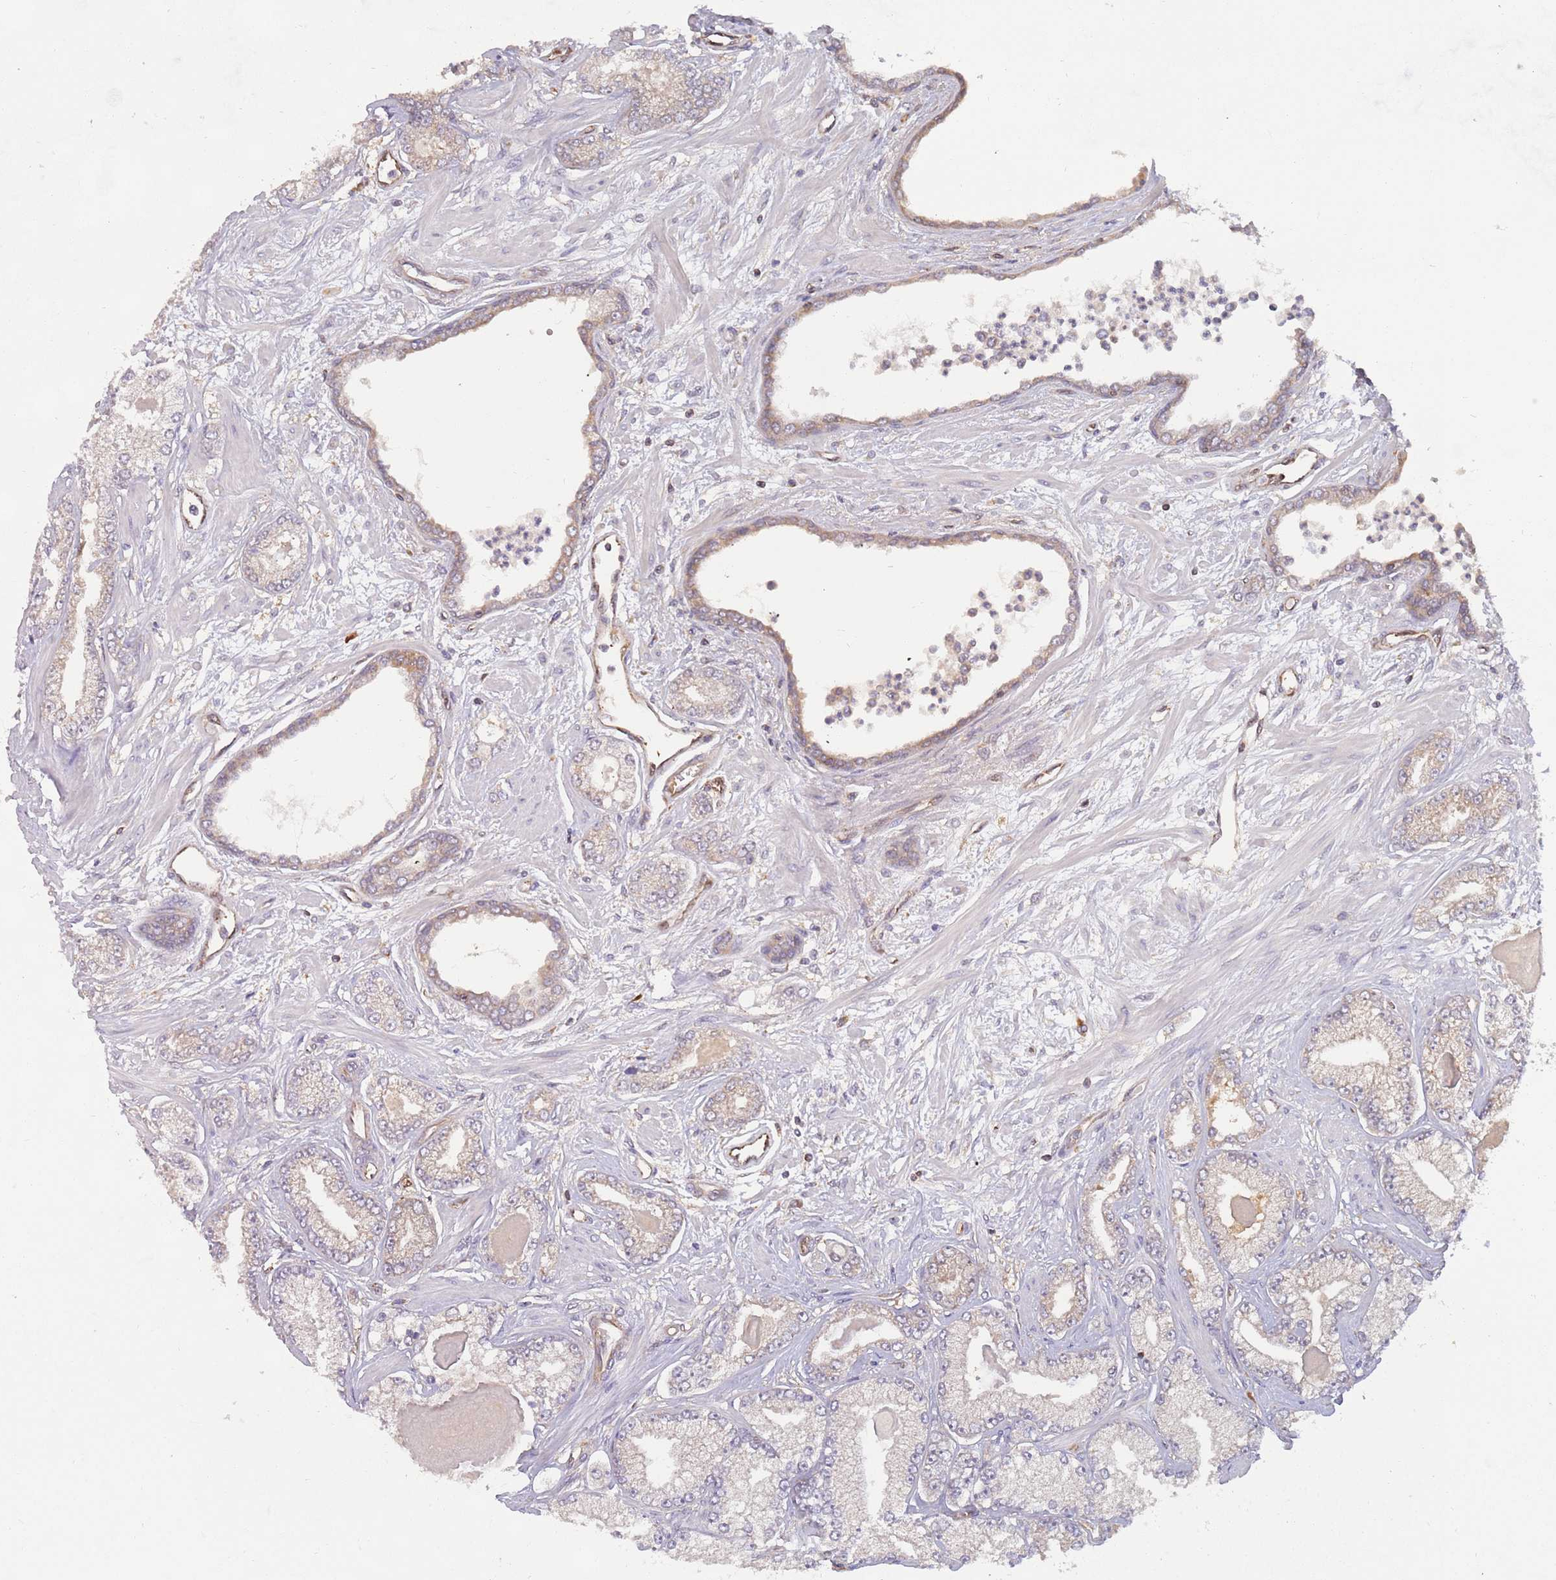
{"staining": {"intensity": "weak", "quantity": "25%-75%", "location": "cytoplasmic/membranous"}, "tissue": "prostate cancer", "cell_type": "Tumor cells", "image_type": "cancer", "snomed": [{"axis": "morphology", "description": "Adenocarcinoma, Low grade"}, {"axis": "topography", "description": "Prostate"}], "caption": "Weak cytoplasmic/membranous staining for a protein is identified in approximately 25%-75% of tumor cells of prostate cancer (adenocarcinoma (low-grade)) using immunohistochemistry.", "gene": "GUK1", "patient": {"sex": "male", "age": 64}}